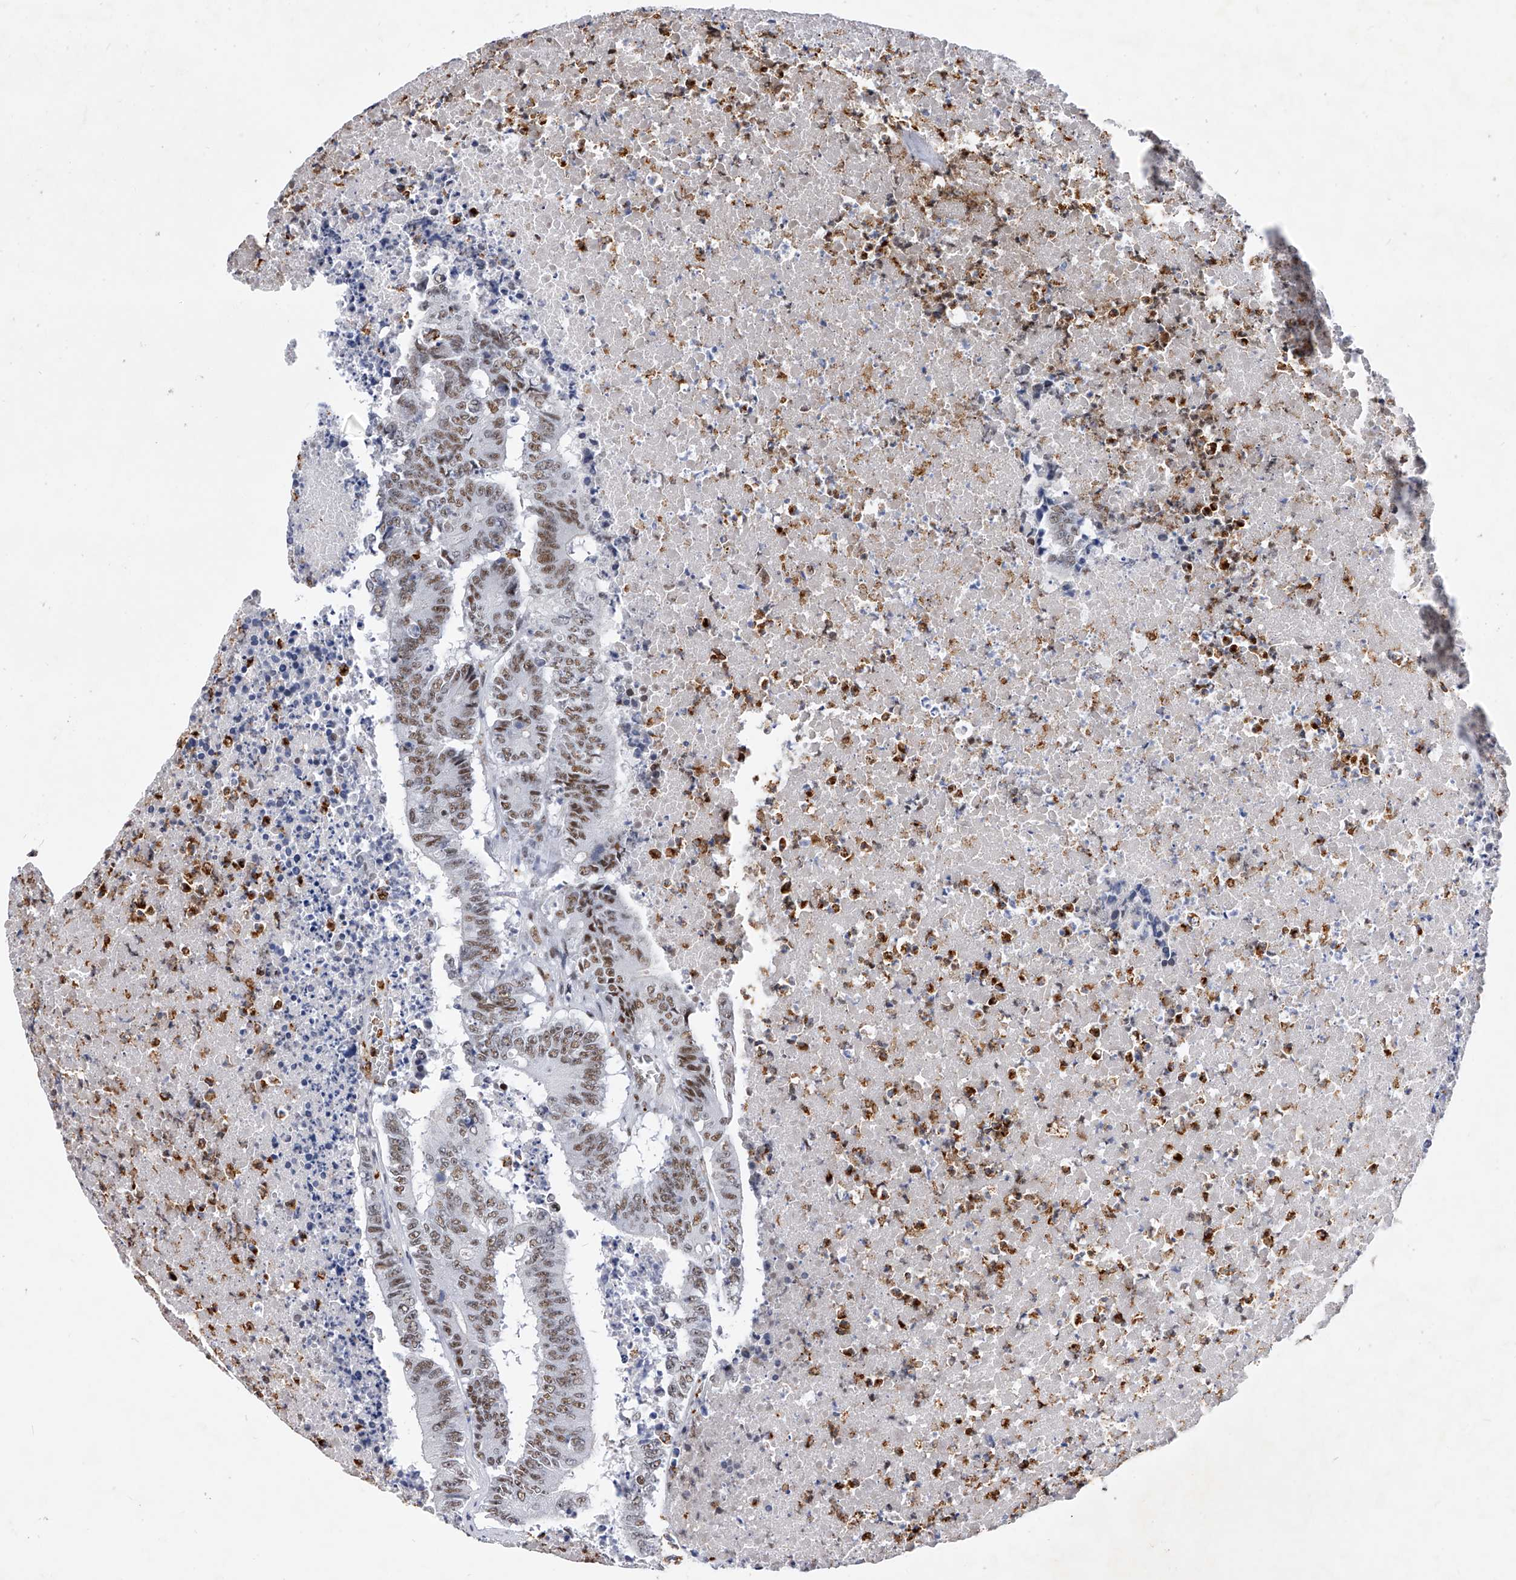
{"staining": {"intensity": "moderate", "quantity": ">75%", "location": "nuclear"}, "tissue": "colorectal cancer", "cell_type": "Tumor cells", "image_type": "cancer", "snomed": [{"axis": "morphology", "description": "Adenocarcinoma, NOS"}, {"axis": "topography", "description": "Colon"}], "caption": "Immunohistochemical staining of human colorectal cancer shows moderate nuclear protein positivity in about >75% of tumor cells.", "gene": "TESK2", "patient": {"sex": "male", "age": 87}}